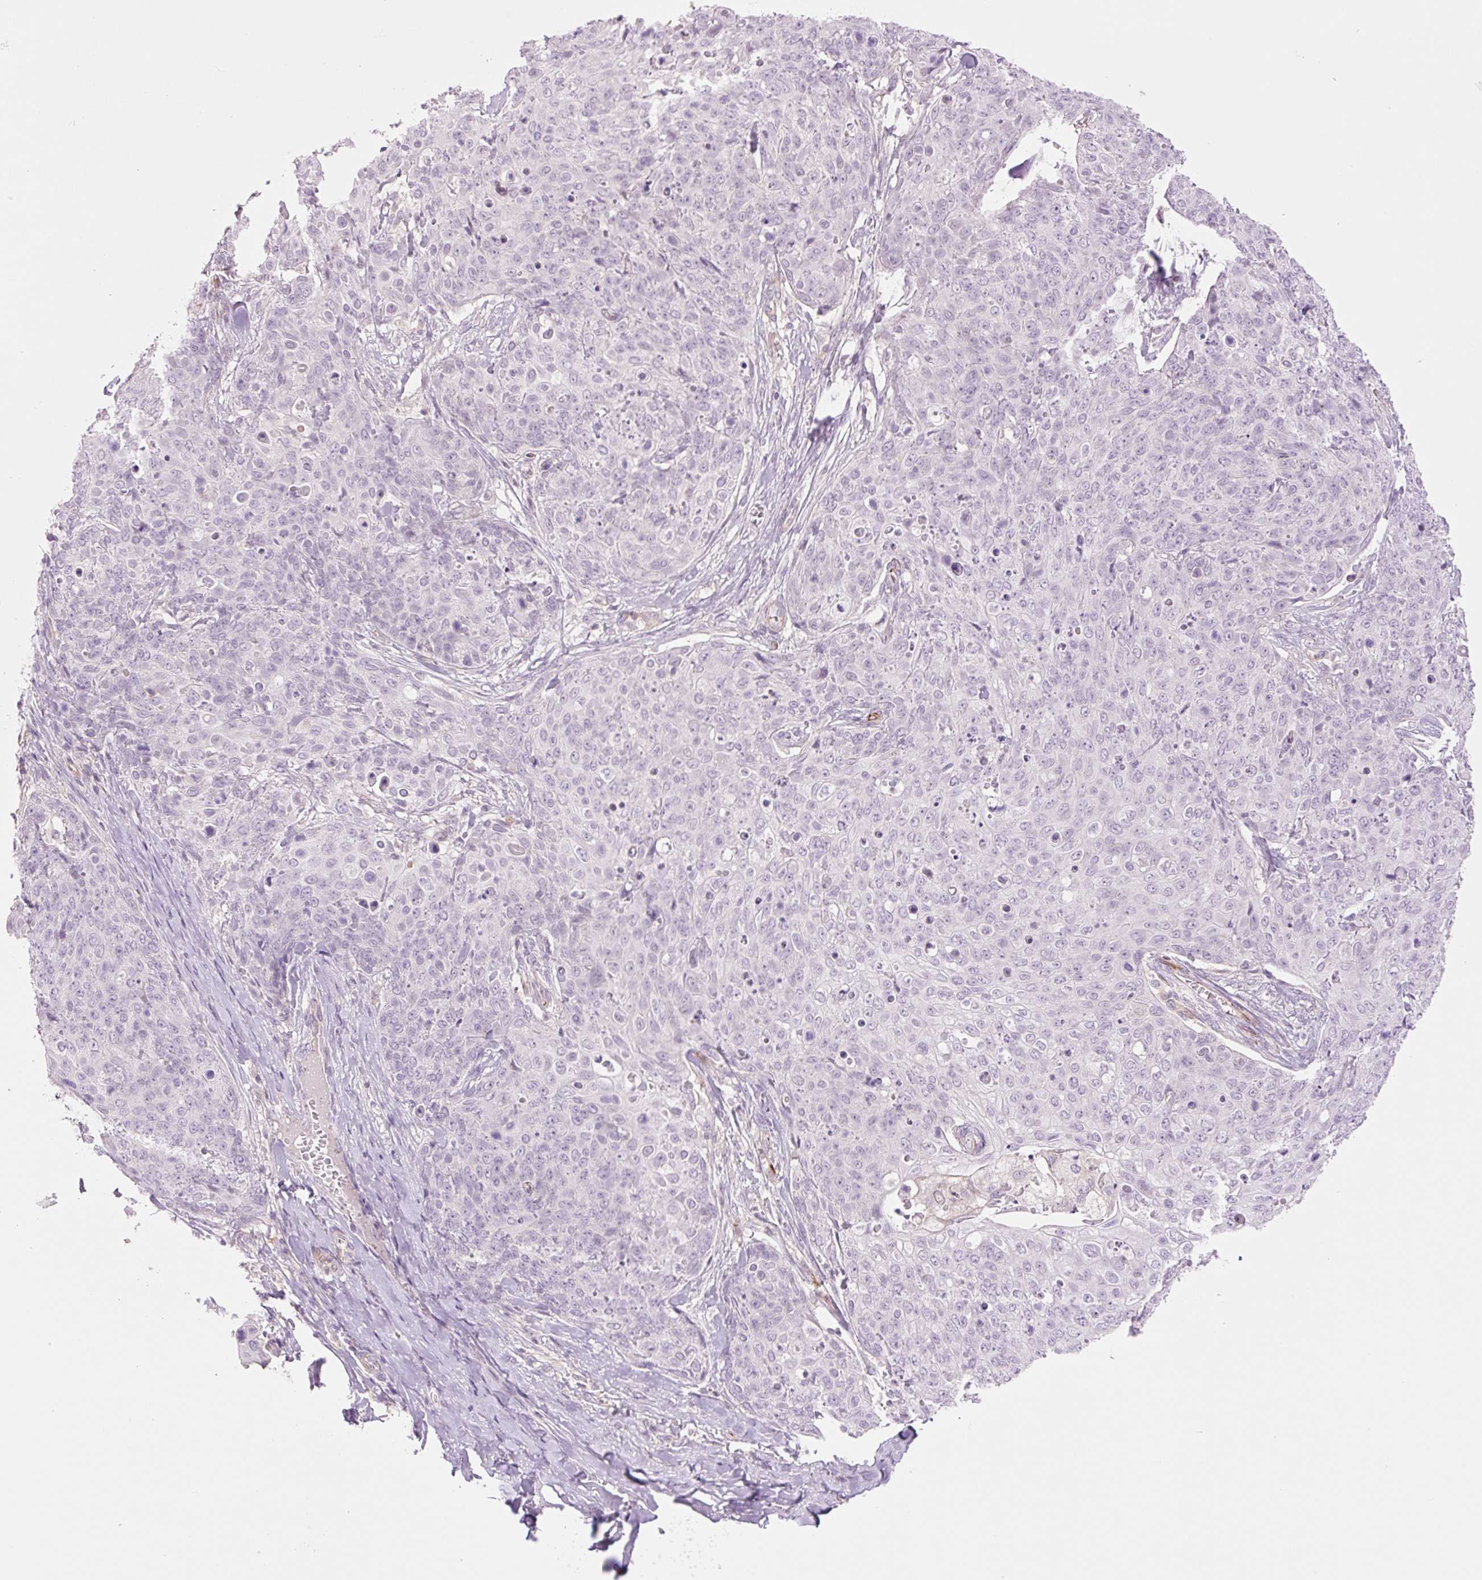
{"staining": {"intensity": "negative", "quantity": "none", "location": "none"}, "tissue": "skin cancer", "cell_type": "Tumor cells", "image_type": "cancer", "snomed": [{"axis": "morphology", "description": "Squamous cell carcinoma, NOS"}, {"axis": "topography", "description": "Skin"}, {"axis": "topography", "description": "Vulva"}], "caption": "High power microscopy photomicrograph of an immunohistochemistry (IHC) image of skin cancer, revealing no significant expression in tumor cells.", "gene": "ZFYVE21", "patient": {"sex": "female", "age": 85}}